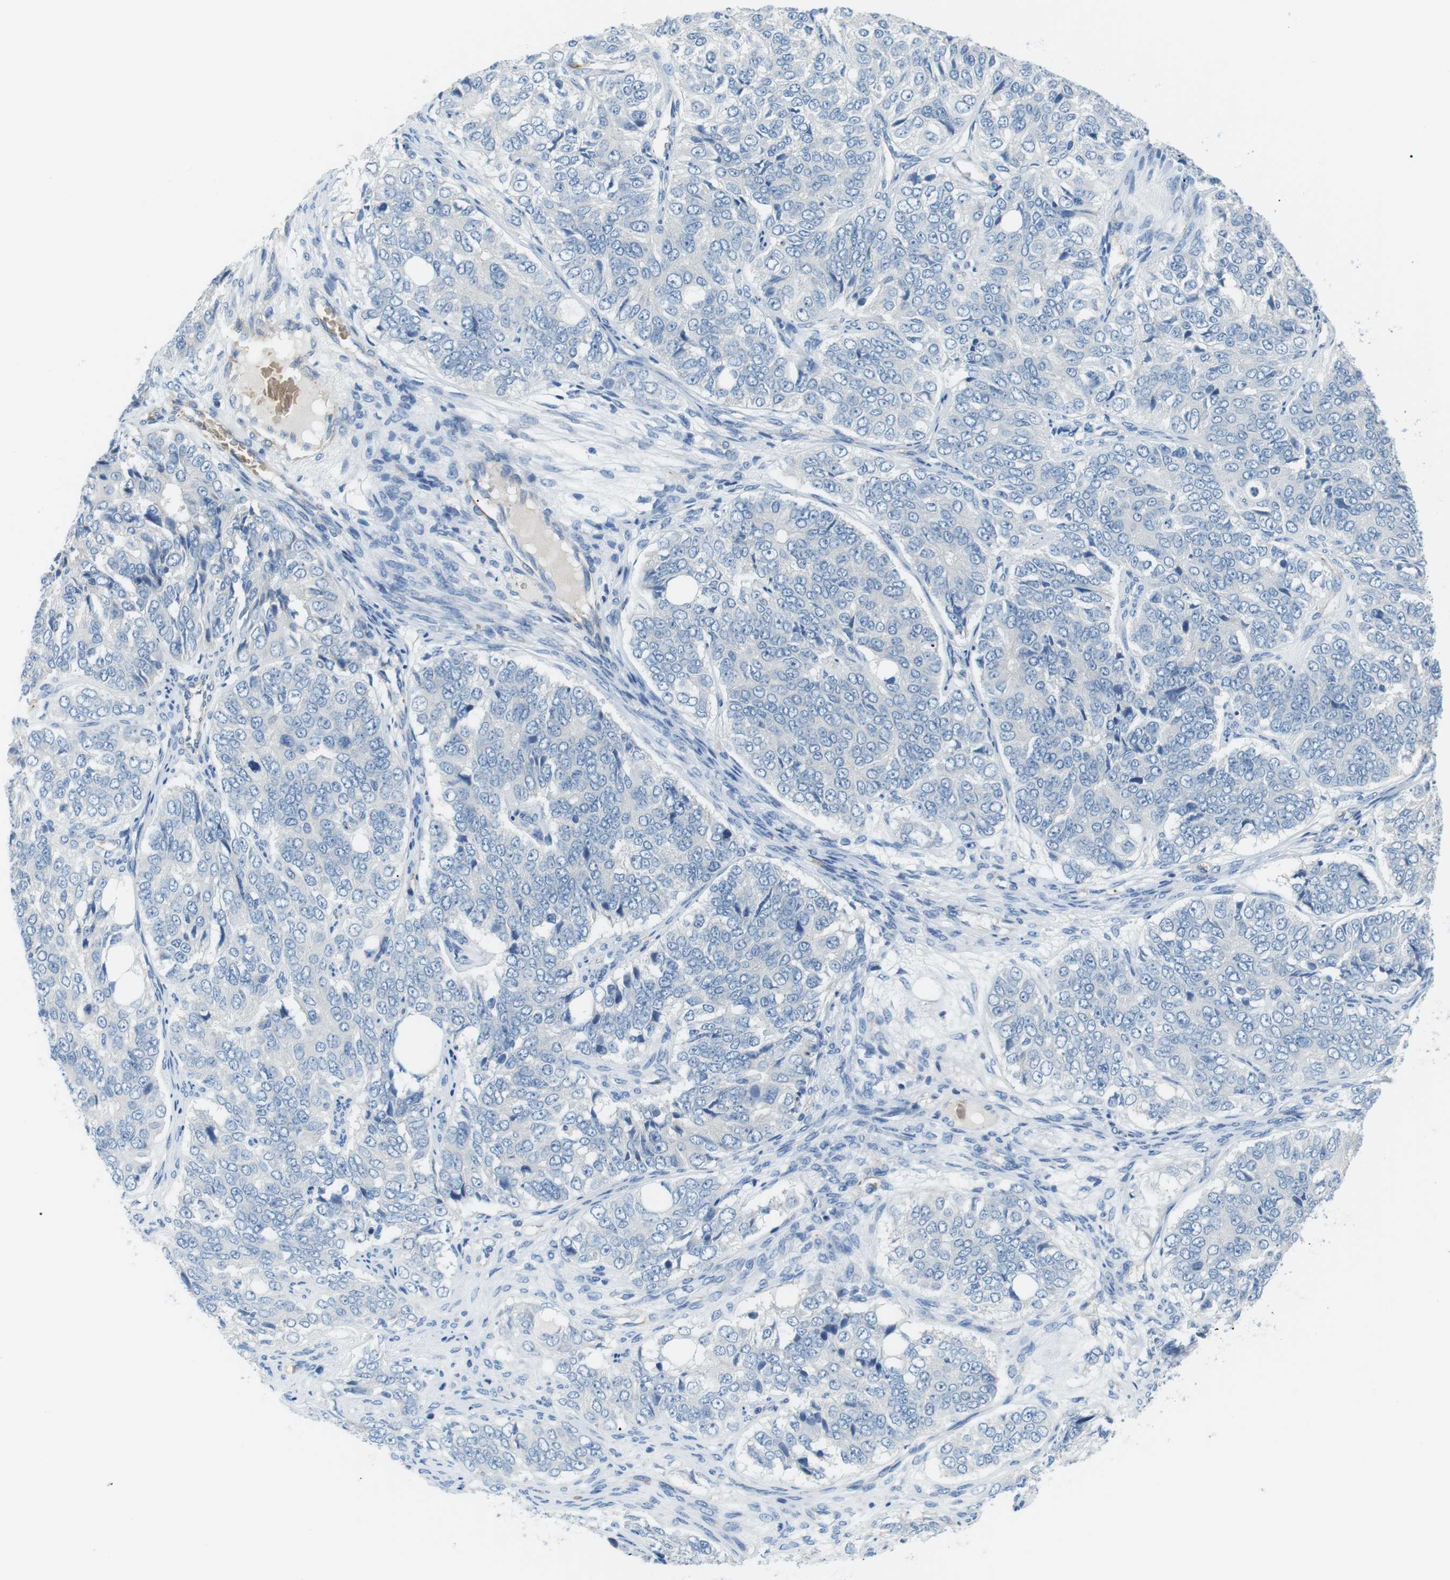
{"staining": {"intensity": "negative", "quantity": "none", "location": "none"}, "tissue": "ovarian cancer", "cell_type": "Tumor cells", "image_type": "cancer", "snomed": [{"axis": "morphology", "description": "Carcinoma, endometroid"}, {"axis": "topography", "description": "Ovary"}], "caption": "Tumor cells show no significant protein staining in ovarian cancer (endometroid carcinoma).", "gene": "ADCY10", "patient": {"sex": "female", "age": 51}}